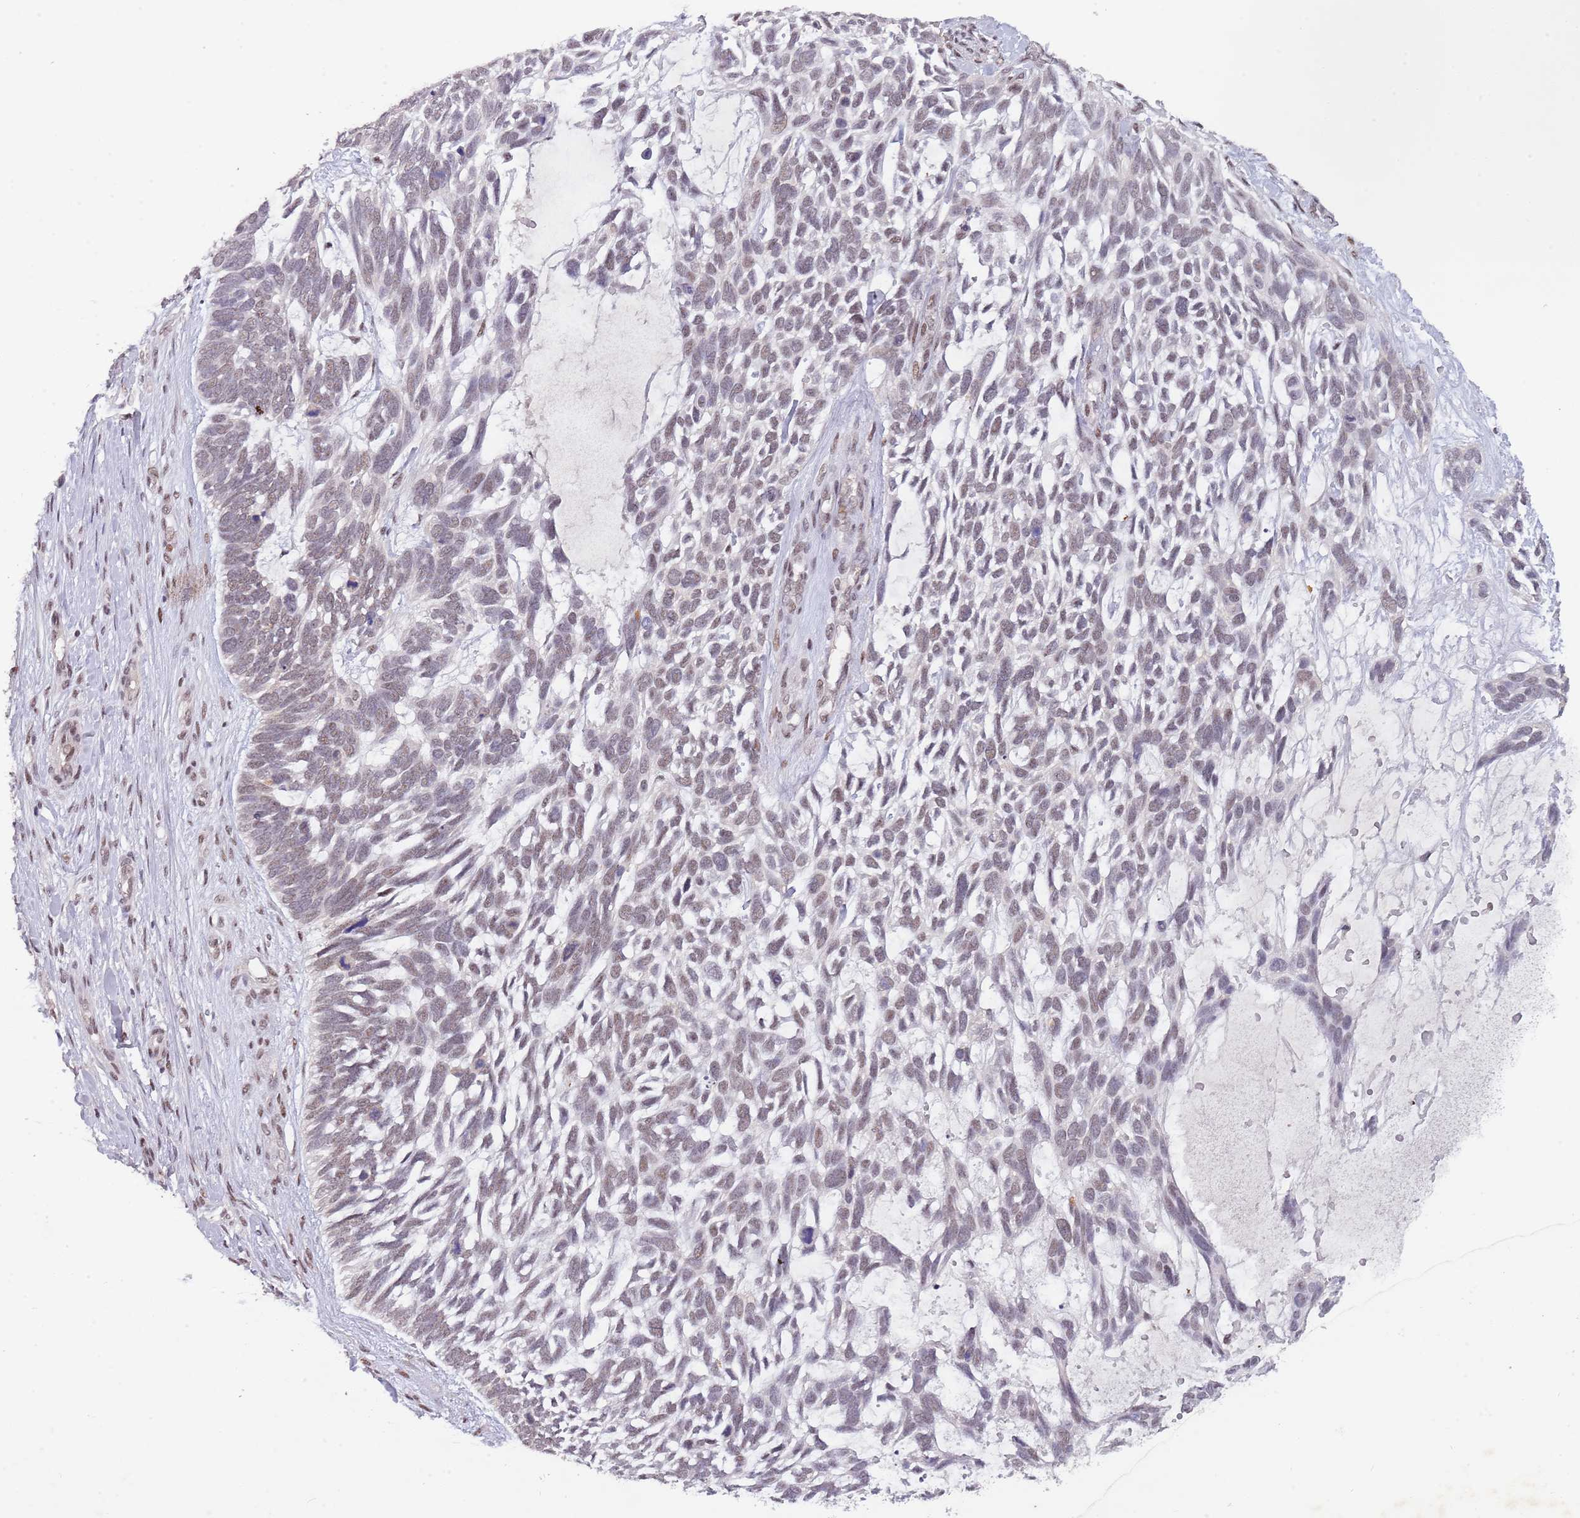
{"staining": {"intensity": "weak", "quantity": ">75%", "location": "cytoplasmic/membranous,nuclear"}, "tissue": "skin cancer", "cell_type": "Tumor cells", "image_type": "cancer", "snomed": [{"axis": "morphology", "description": "Basal cell carcinoma"}, {"axis": "topography", "description": "Skin"}], "caption": "A low amount of weak cytoplasmic/membranous and nuclear staining is present in about >75% of tumor cells in skin basal cell carcinoma tissue. (brown staining indicates protein expression, while blue staining denotes nuclei).", "gene": "CIZ1", "patient": {"sex": "male", "age": 88}}